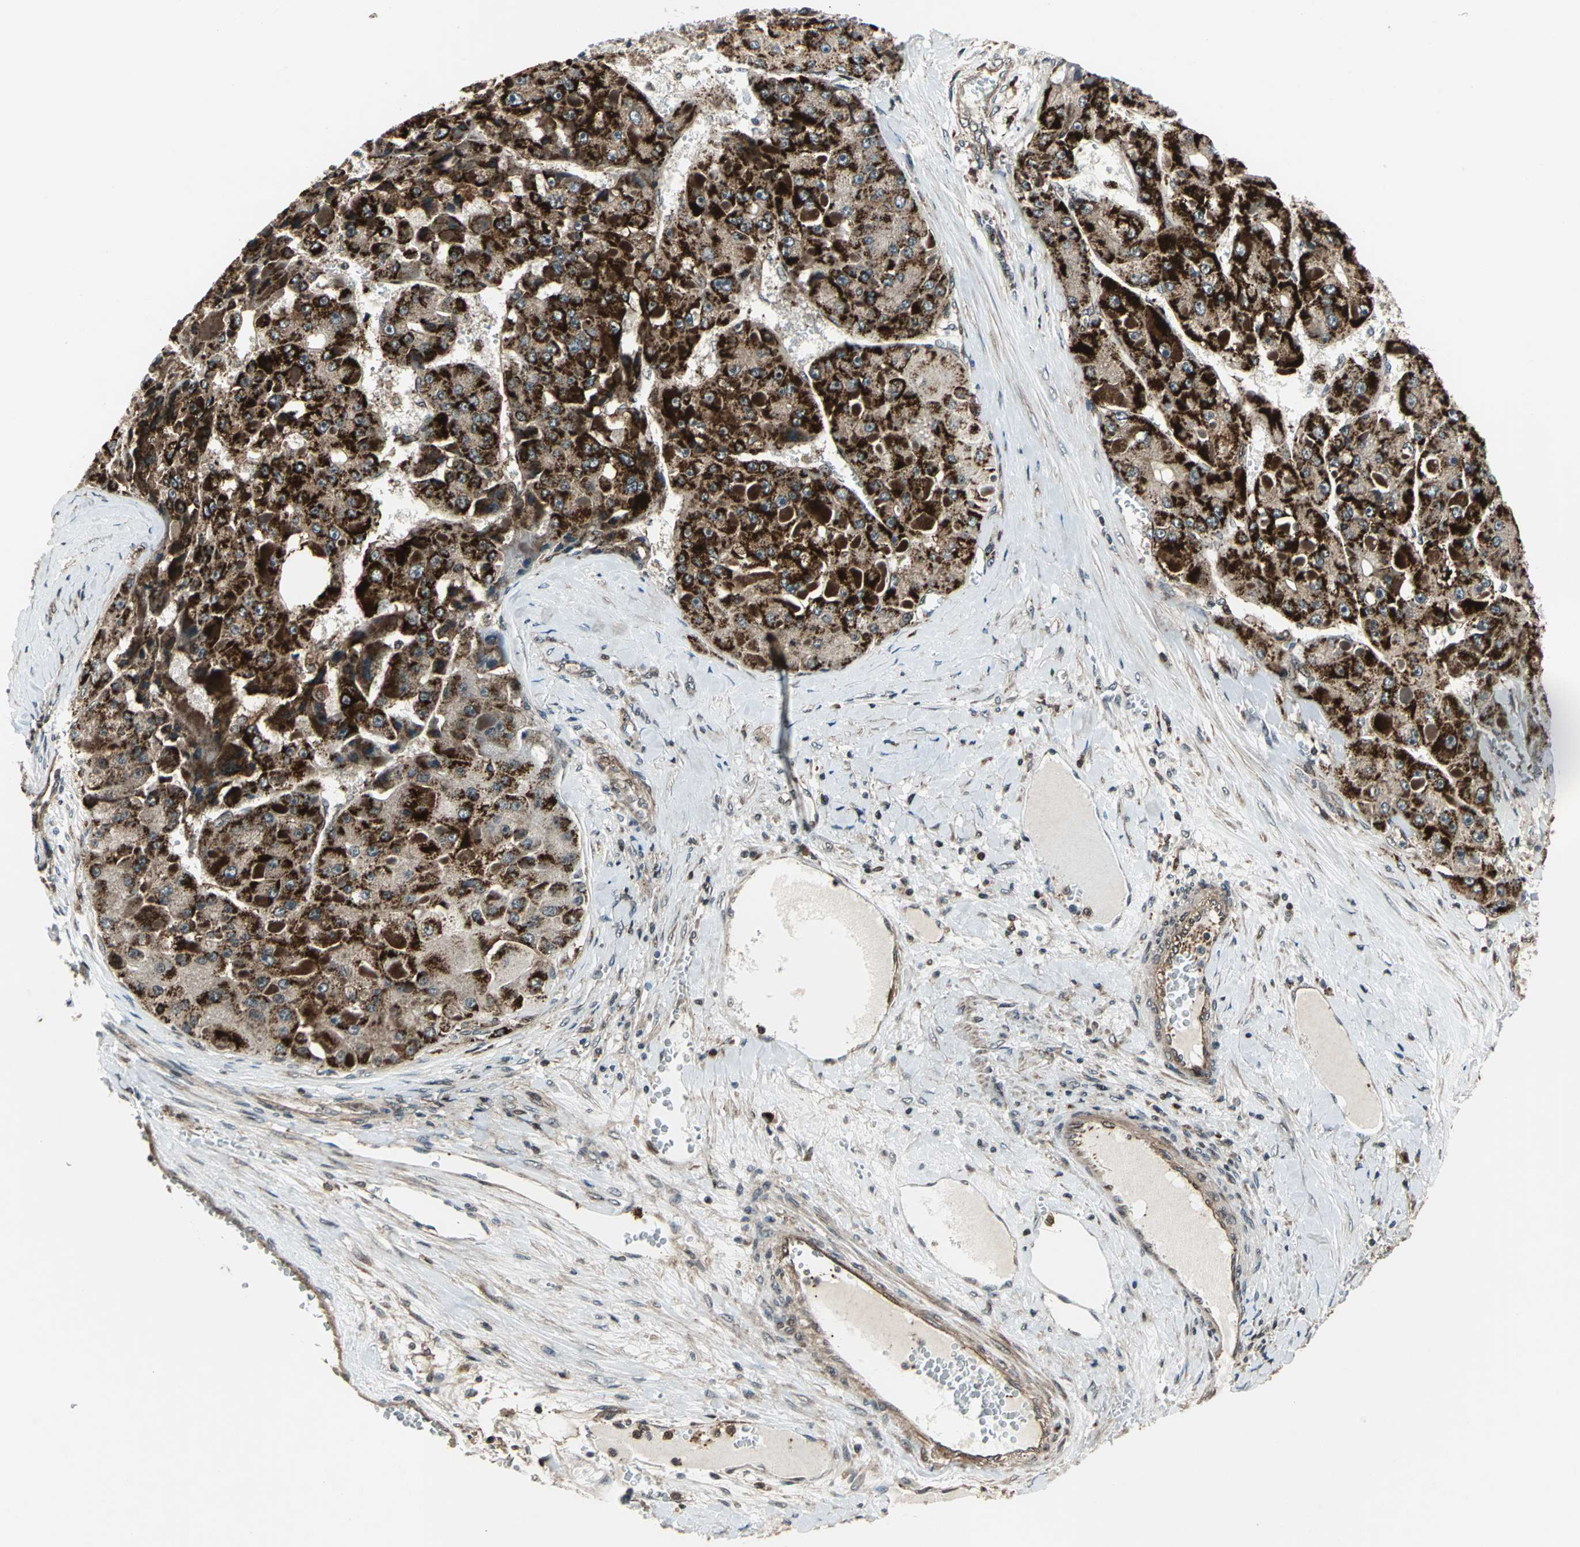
{"staining": {"intensity": "strong", "quantity": ">75%", "location": "cytoplasmic/membranous"}, "tissue": "liver cancer", "cell_type": "Tumor cells", "image_type": "cancer", "snomed": [{"axis": "morphology", "description": "Carcinoma, Hepatocellular, NOS"}, {"axis": "topography", "description": "Liver"}], "caption": "Liver cancer (hepatocellular carcinoma) was stained to show a protein in brown. There is high levels of strong cytoplasmic/membranous positivity in about >75% of tumor cells.", "gene": "AATF", "patient": {"sex": "female", "age": 73}}